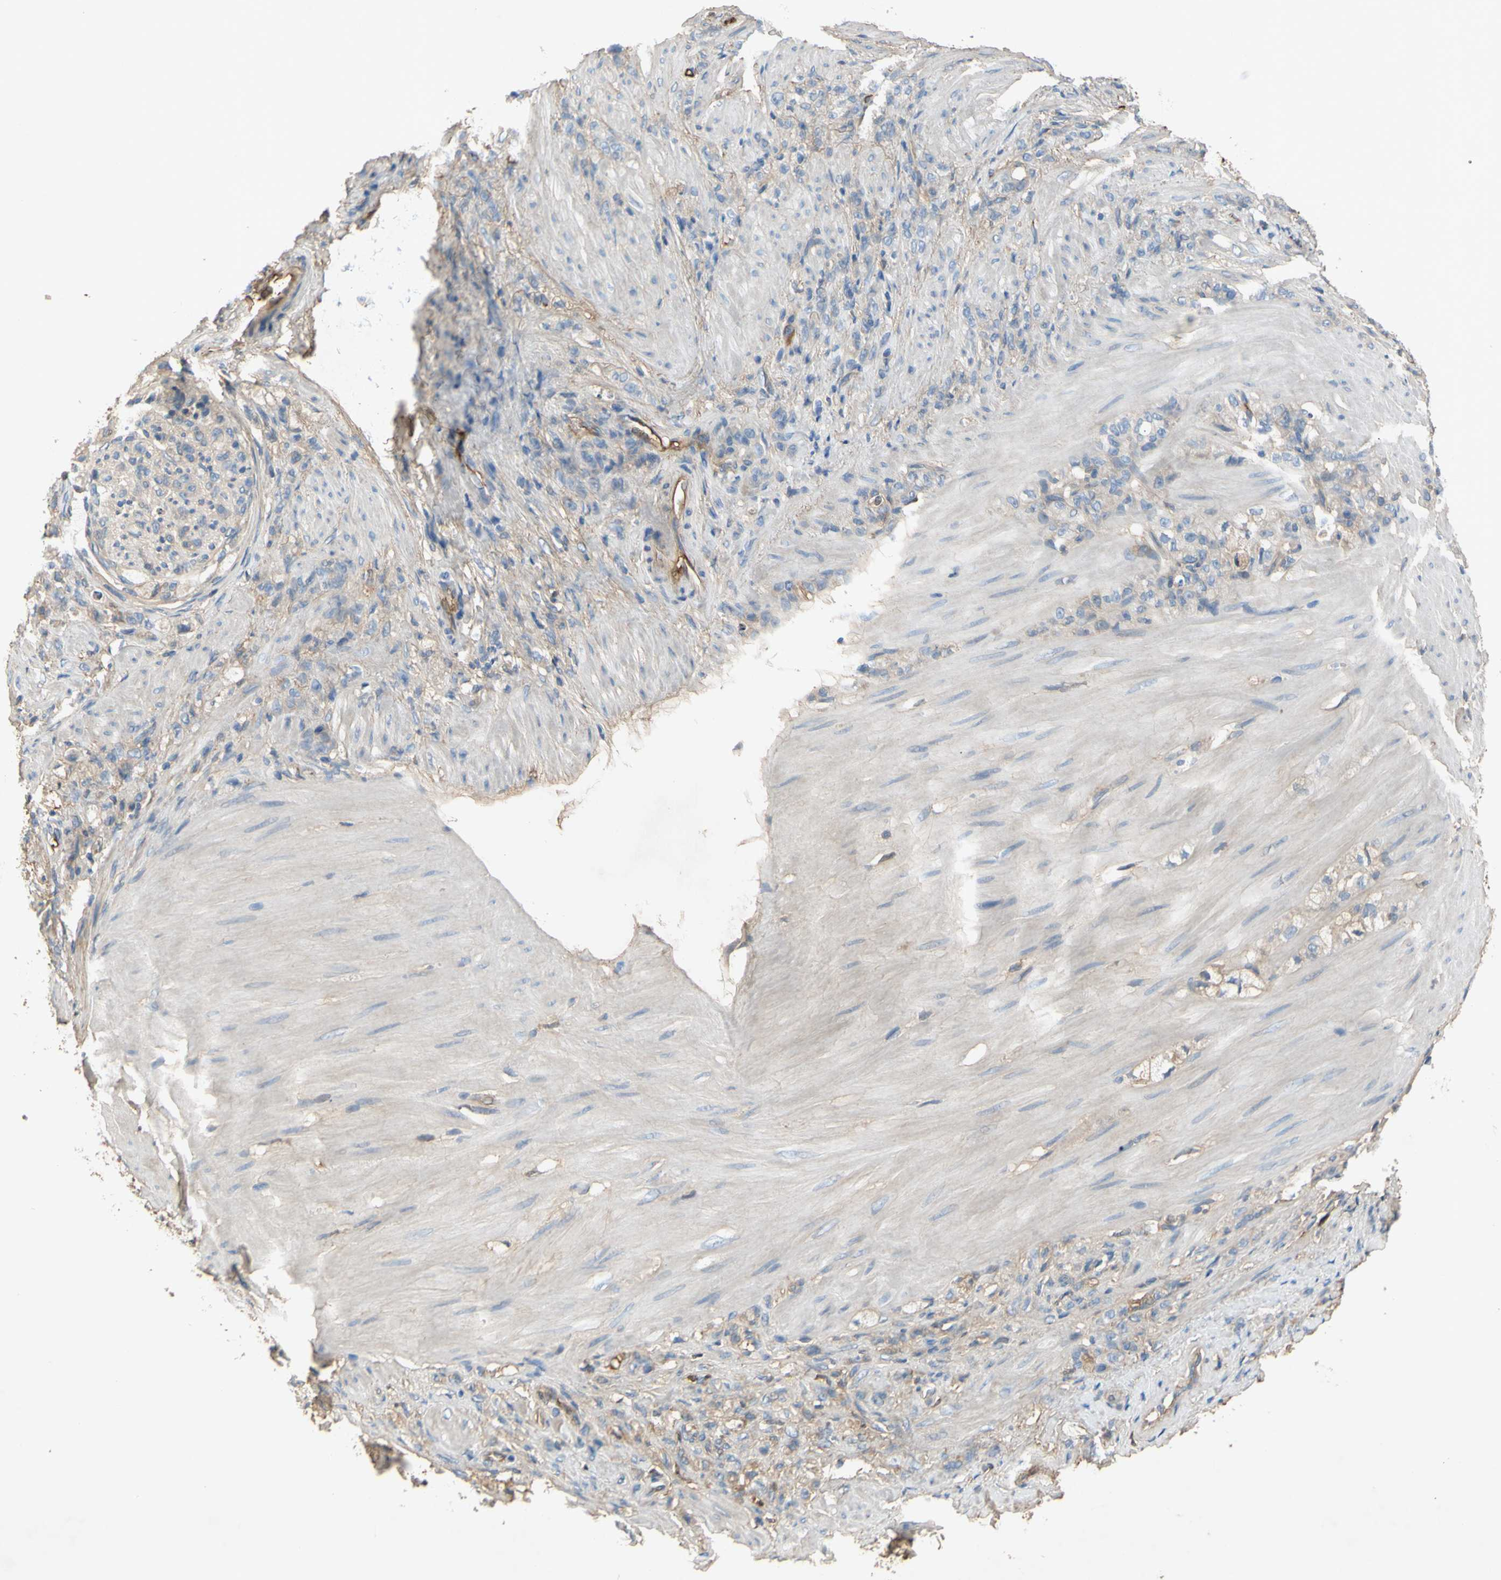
{"staining": {"intensity": "weak", "quantity": "<25%", "location": "cytoplasmic/membranous"}, "tissue": "stomach cancer", "cell_type": "Tumor cells", "image_type": "cancer", "snomed": [{"axis": "morphology", "description": "Adenocarcinoma, NOS"}, {"axis": "topography", "description": "Stomach"}], "caption": "Immunohistochemistry (IHC) image of stomach cancer stained for a protein (brown), which shows no staining in tumor cells. (DAB immunohistochemistry (IHC), high magnification).", "gene": "TIMP2", "patient": {"sex": "male", "age": 82}}